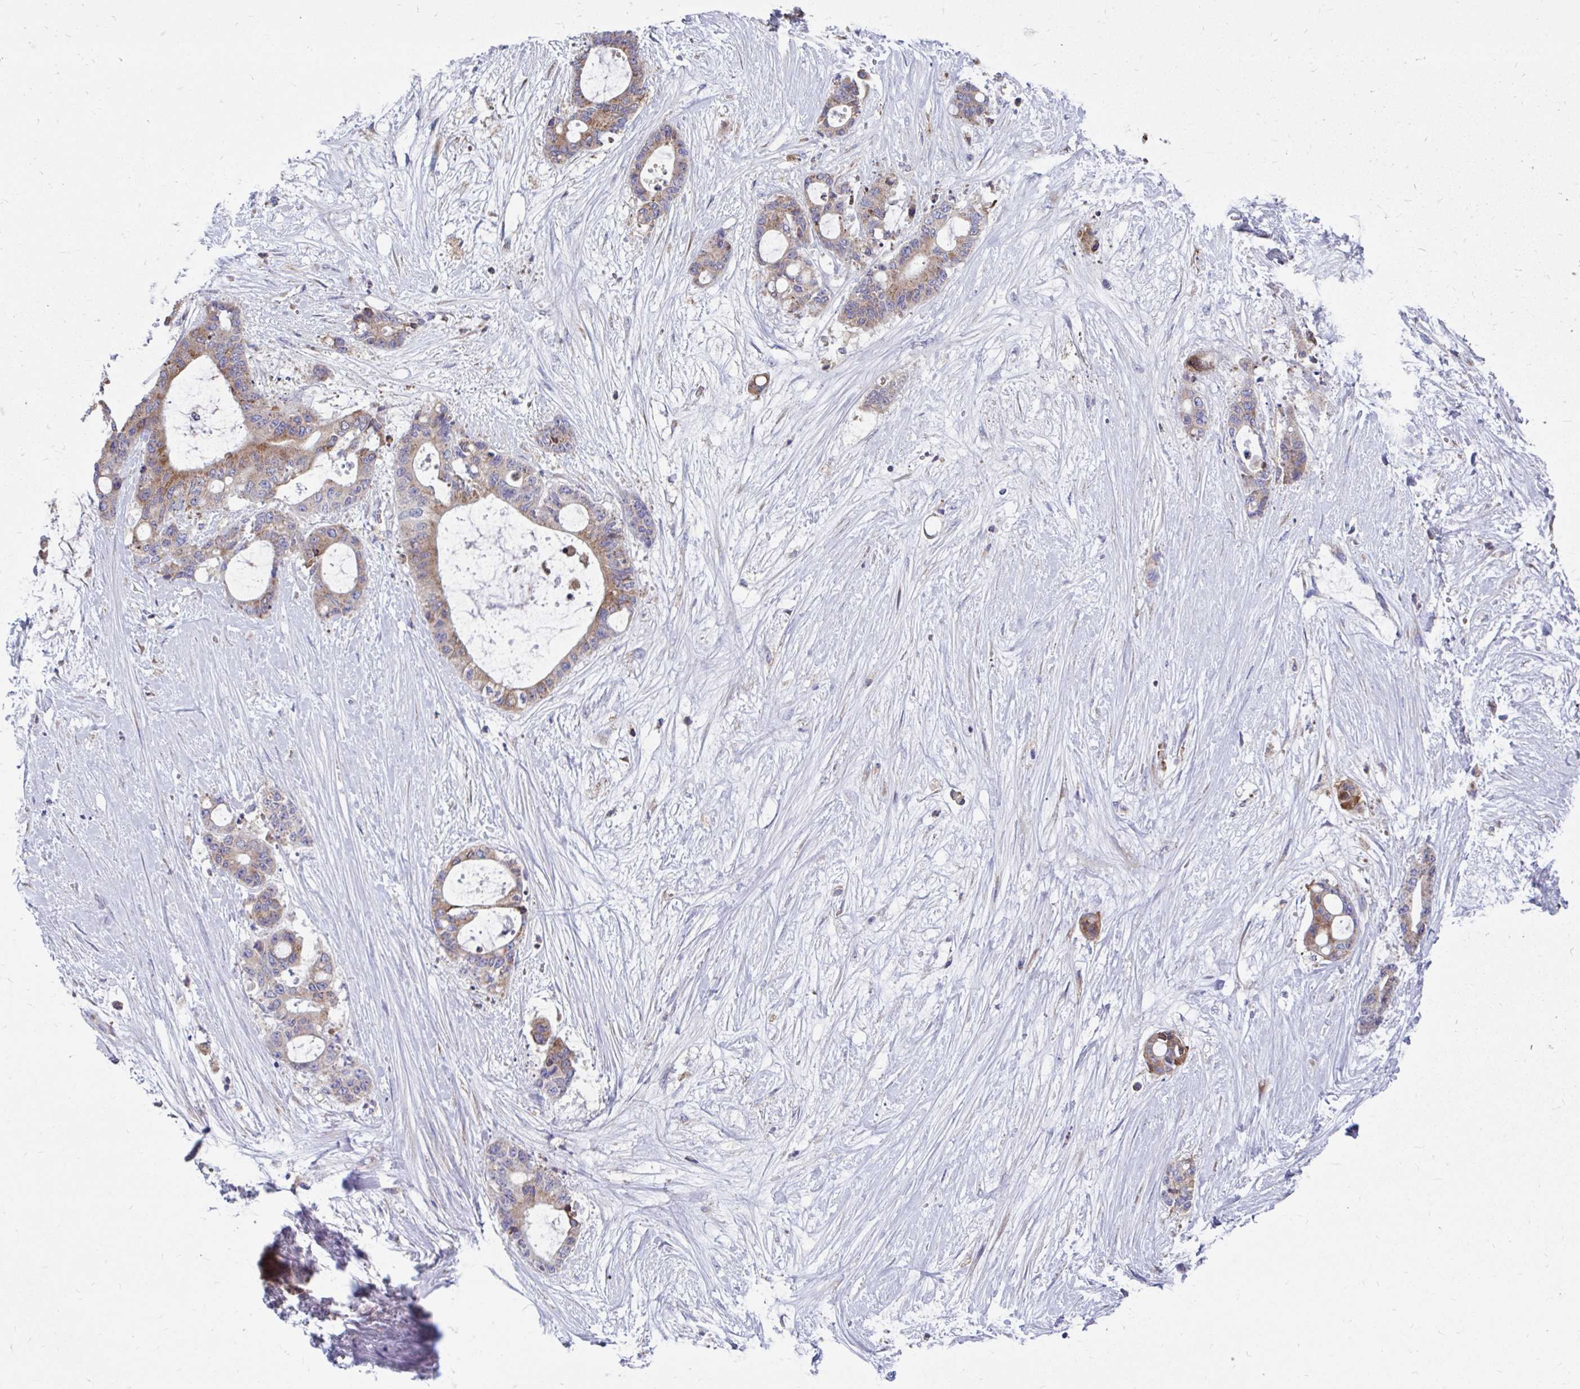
{"staining": {"intensity": "weak", "quantity": ">75%", "location": "cytoplasmic/membranous"}, "tissue": "liver cancer", "cell_type": "Tumor cells", "image_type": "cancer", "snomed": [{"axis": "morphology", "description": "Normal tissue, NOS"}, {"axis": "morphology", "description": "Cholangiocarcinoma"}, {"axis": "topography", "description": "Liver"}, {"axis": "topography", "description": "Peripheral nerve tissue"}], "caption": "Liver cancer tissue demonstrates weak cytoplasmic/membranous expression in approximately >75% of tumor cells The staining is performed using DAB (3,3'-diaminobenzidine) brown chromogen to label protein expression. The nuclei are counter-stained blue using hematoxylin.", "gene": "FKBP2", "patient": {"sex": "female", "age": 73}}